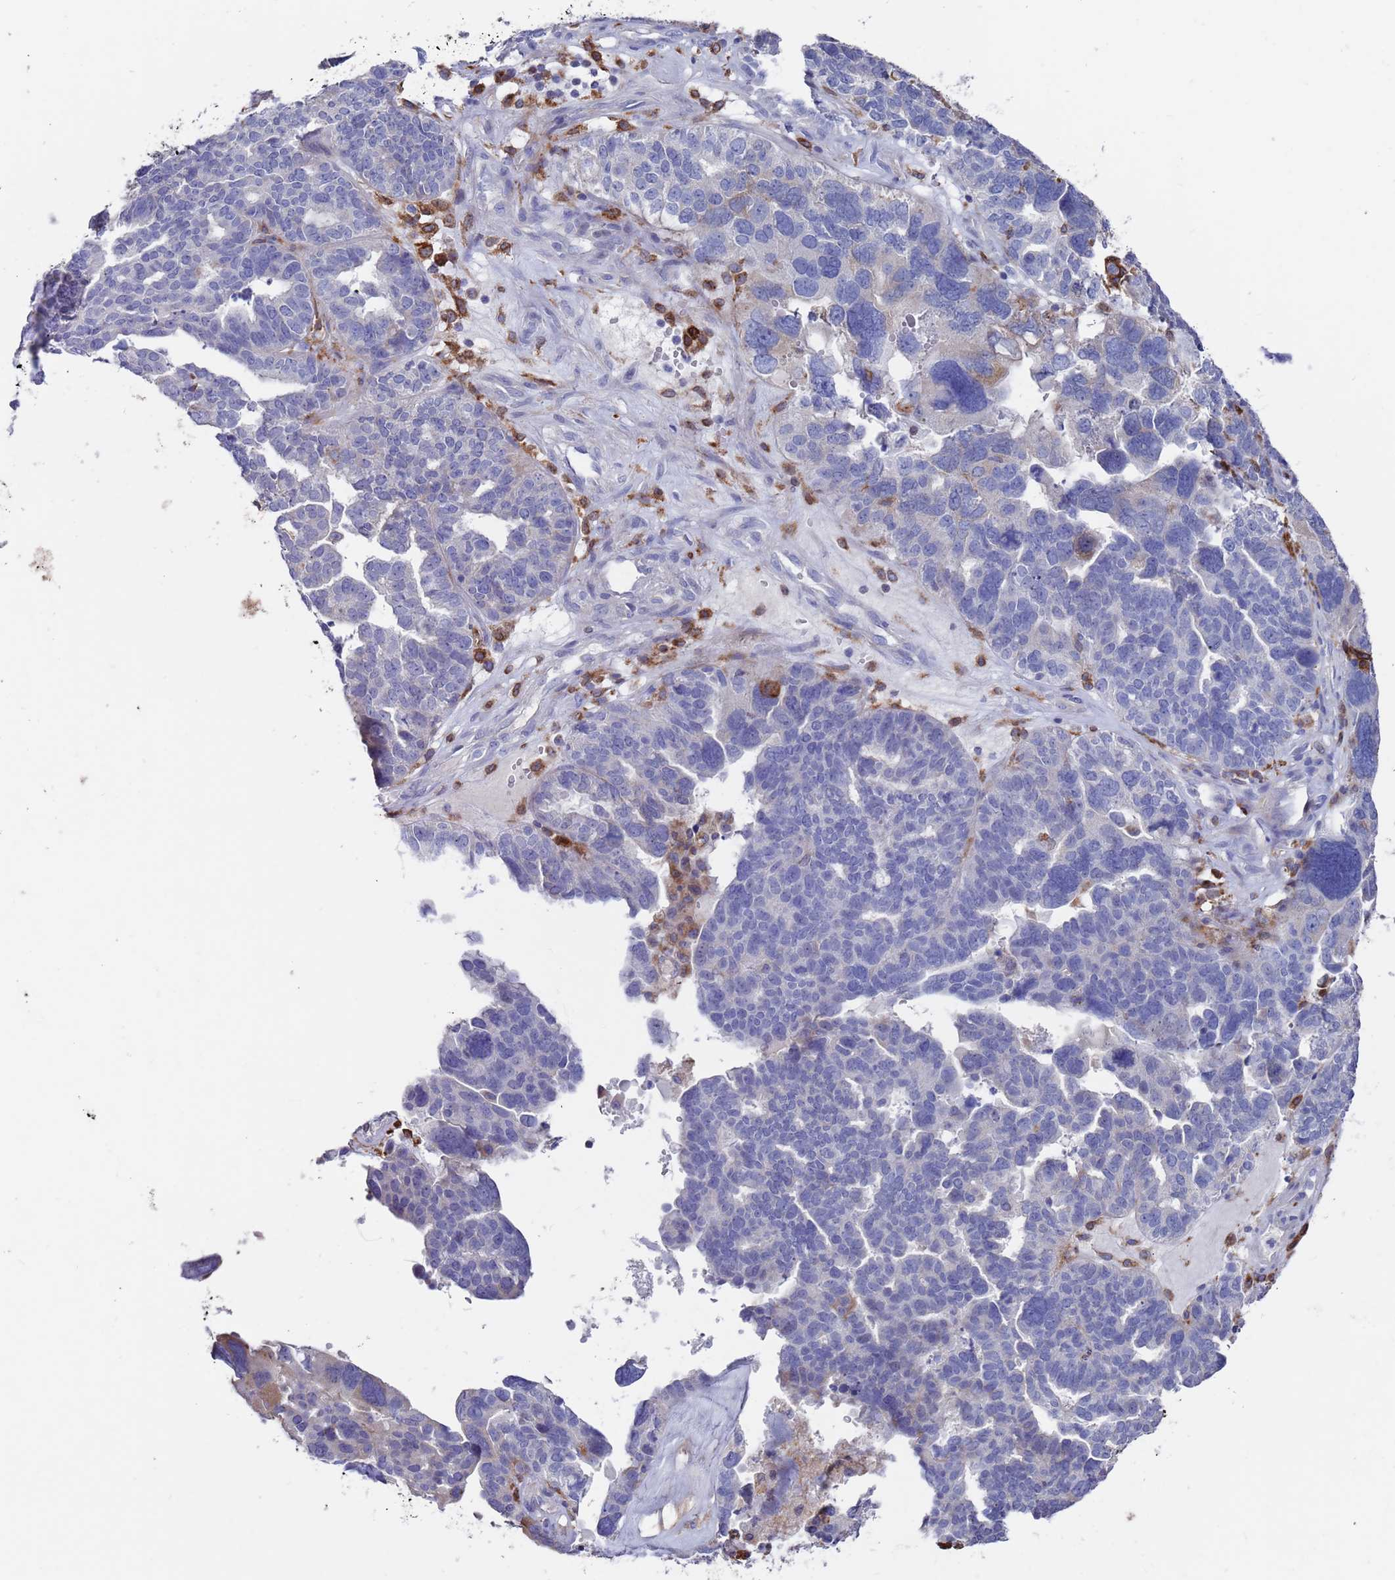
{"staining": {"intensity": "negative", "quantity": "none", "location": "none"}, "tissue": "ovarian cancer", "cell_type": "Tumor cells", "image_type": "cancer", "snomed": [{"axis": "morphology", "description": "Cystadenocarcinoma, serous, NOS"}, {"axis": "topography", "description": "Ovary"}], "caption": "The immunohistochemistry (IHC) micrograph has no significant expression in tumor cells of ovarian cancer tissue.", "gene": "GREB1L", "patient": {"sex": "female", "age": 59}}